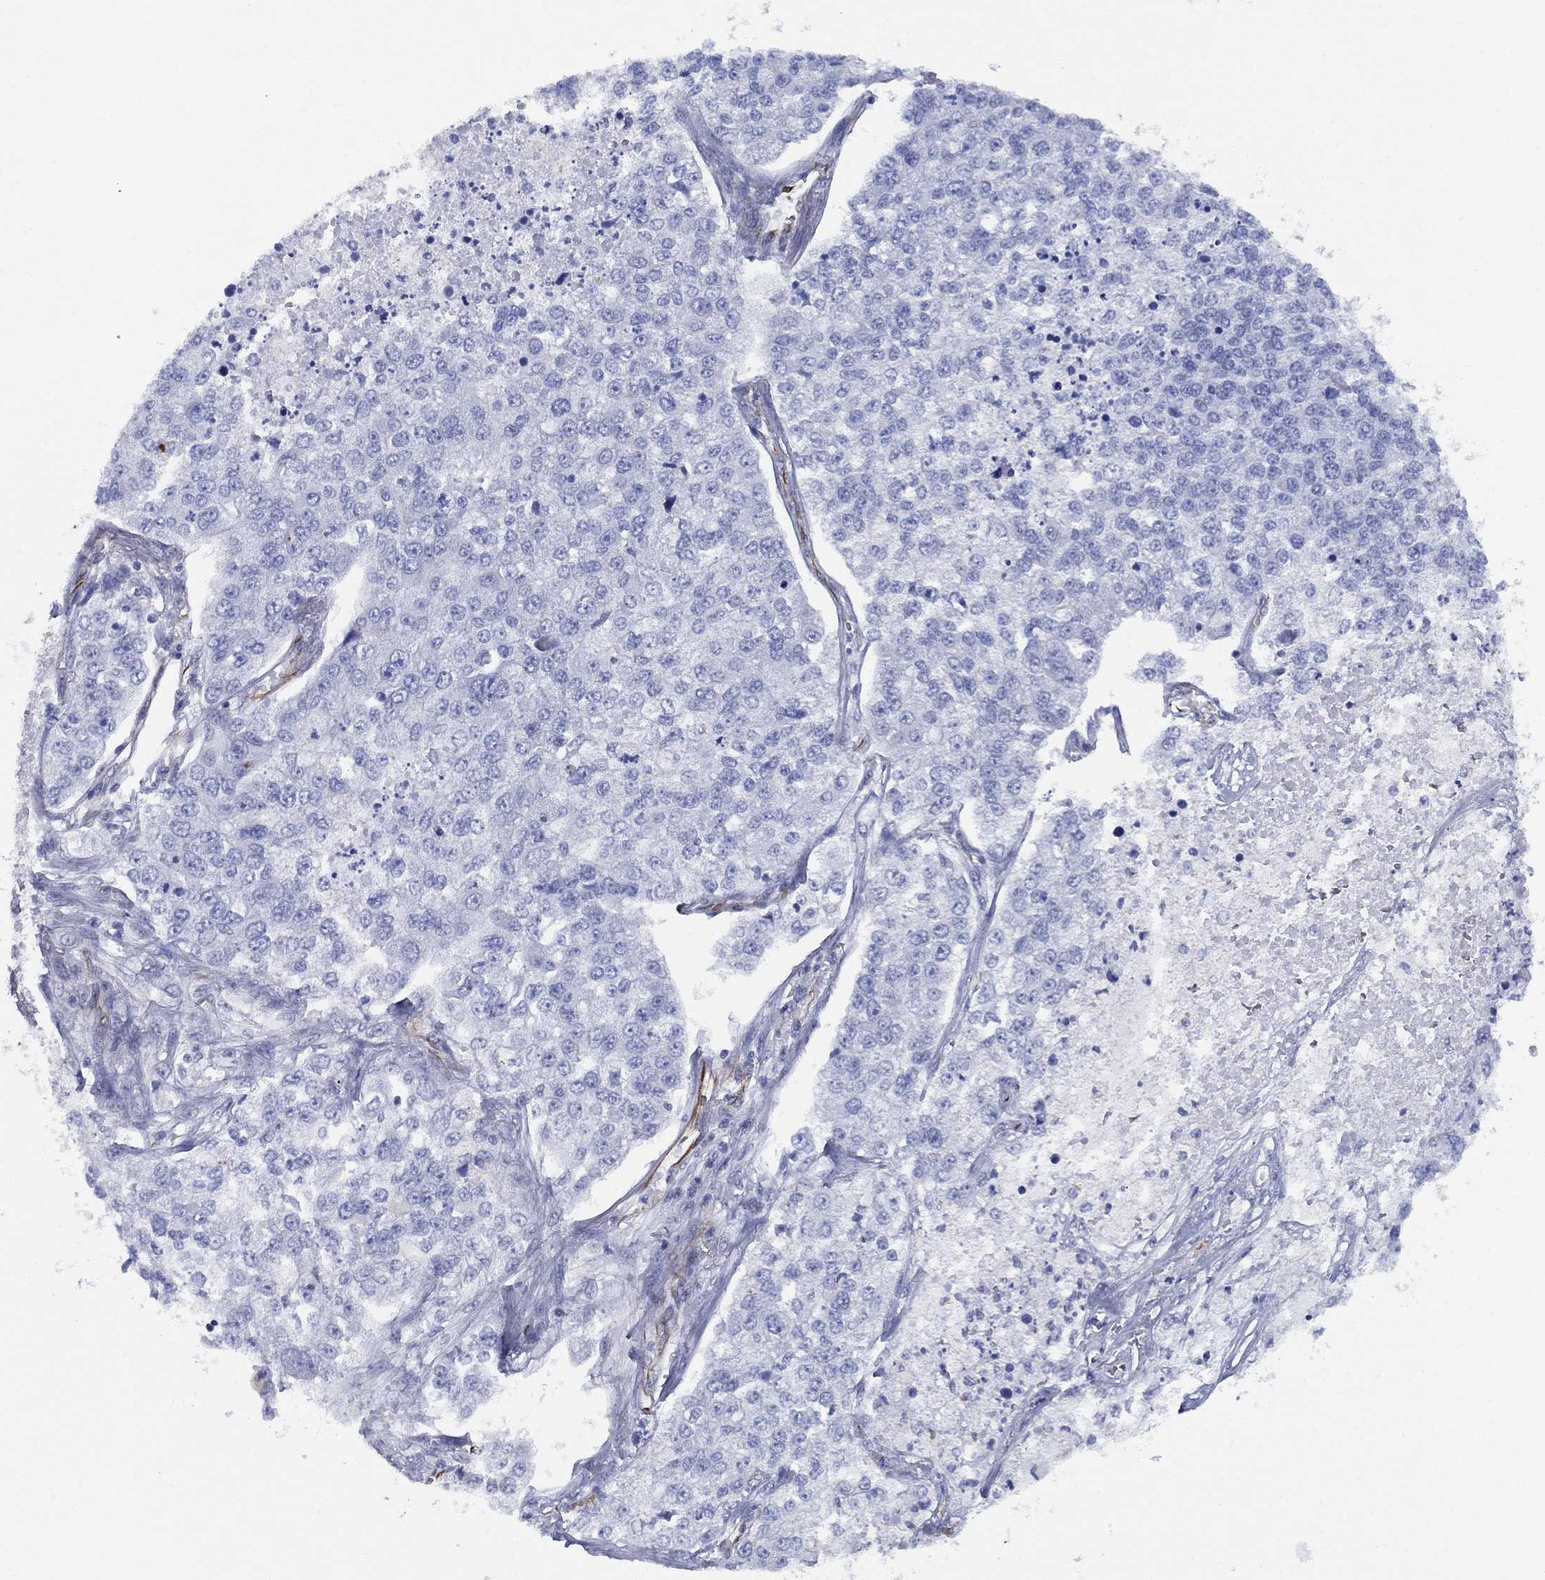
{"staining": {"intensity": "negative", "quantity": "none", "location": "none"}, "tissue": "lung cancer", "cell_type": "Tumor cells", "image_type": "cancer", "snomed": [{"axis": "morphology", "description": "Adenocarcinoma, NOS"}, {"axis": "topography", "description": "Lung"}], "caption": "Immunohistochemistry of human lung adenocarcinoma reveals no expression in tumor cells.", "gene": "MAS1", "patient": {"sex": "male", "age": 49}}